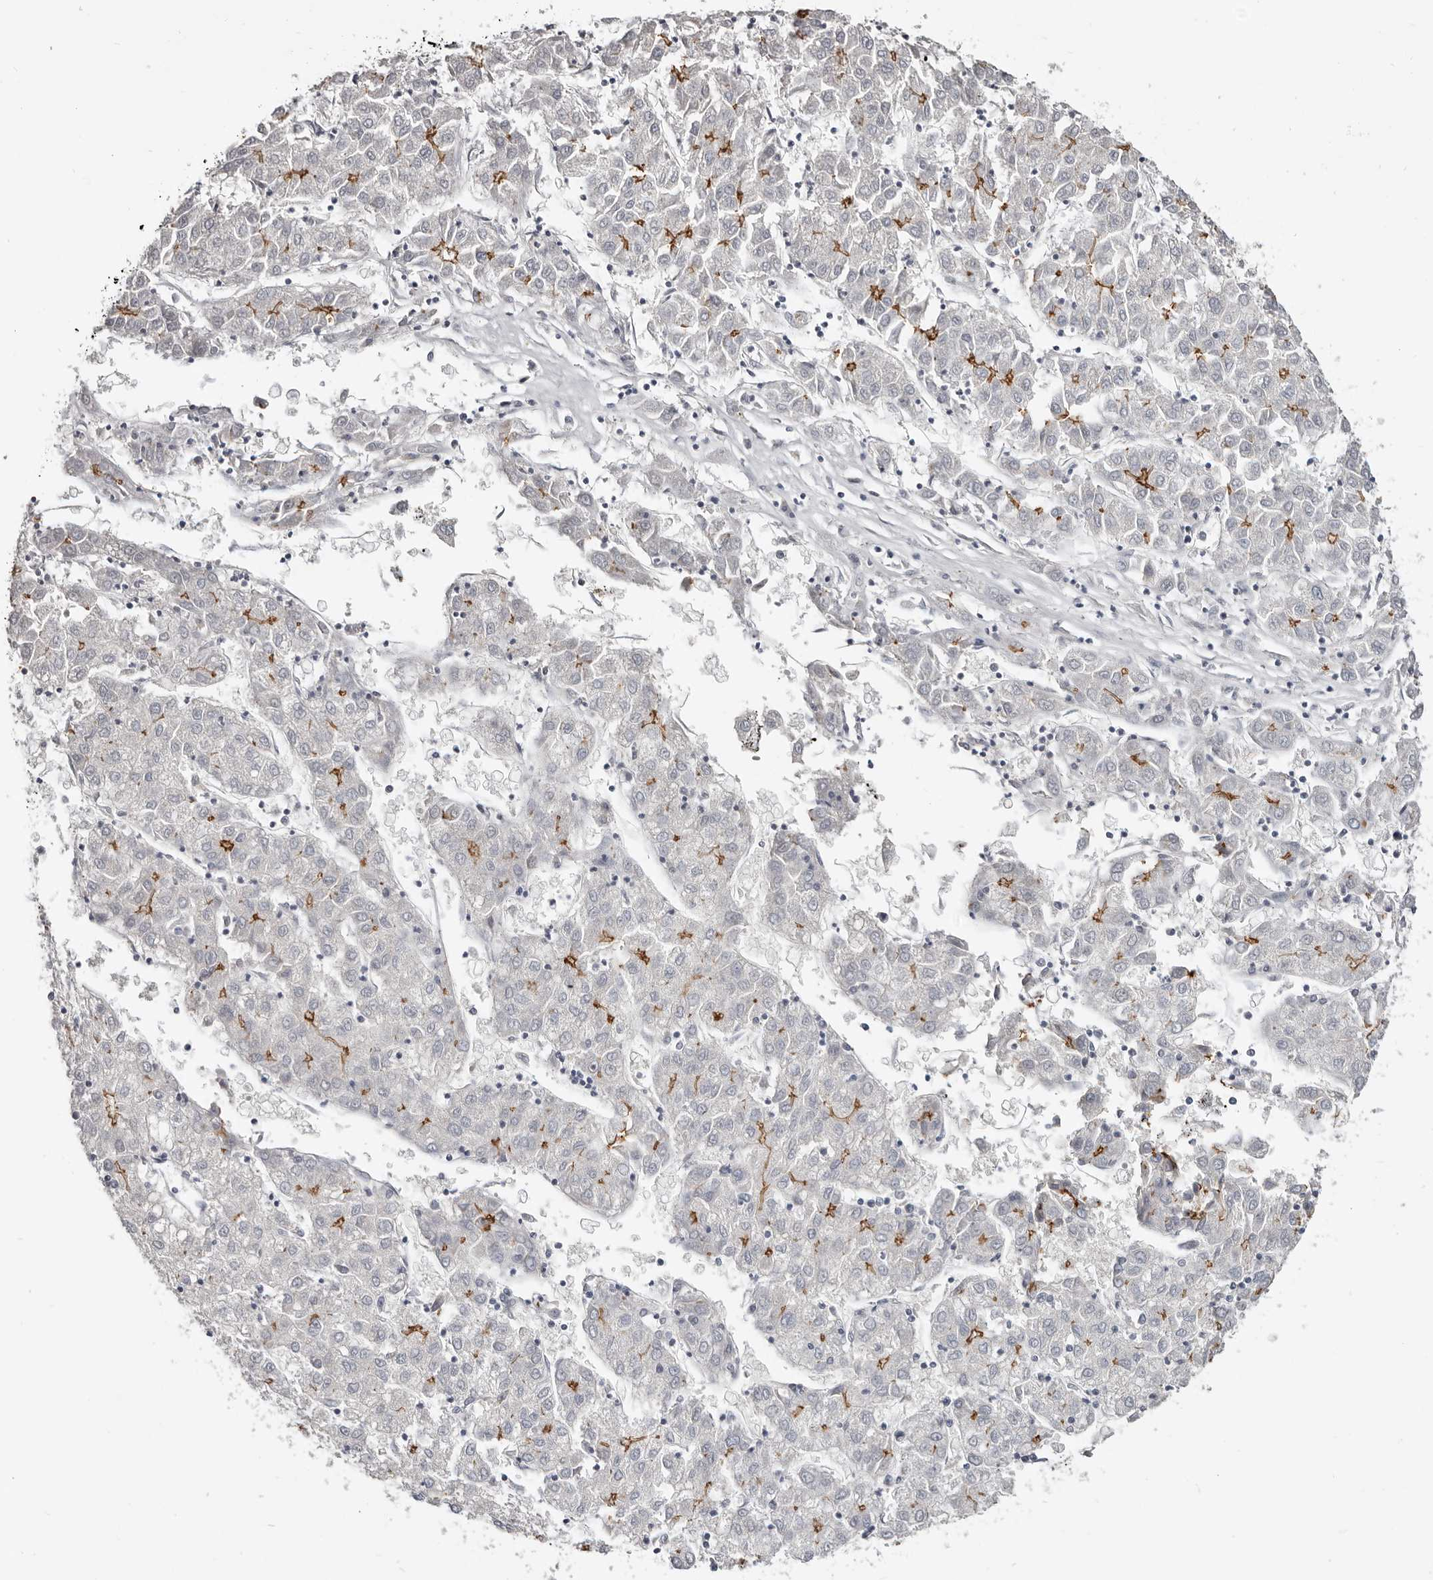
{"staining": {"intensity": "moderate", "quantity": "25%-75%", "location": "cytoplasmic/membranous"}, "tissue": "liver cancer", "cell_type": "Tumor cells", "image_type": "cancer", "snomed": [{"axis": "morphology", "description": "Carcinoma, Hepatocellular, NOS"}, {"axis": "topography", "description": "Liver"}], "caption": "Human liver hepatocellular carcinoma stained with a protein marker exhibits moderate staining in tumor cells.", "gene": "CGN", "patient": {"sex": "male", "age": 72}}